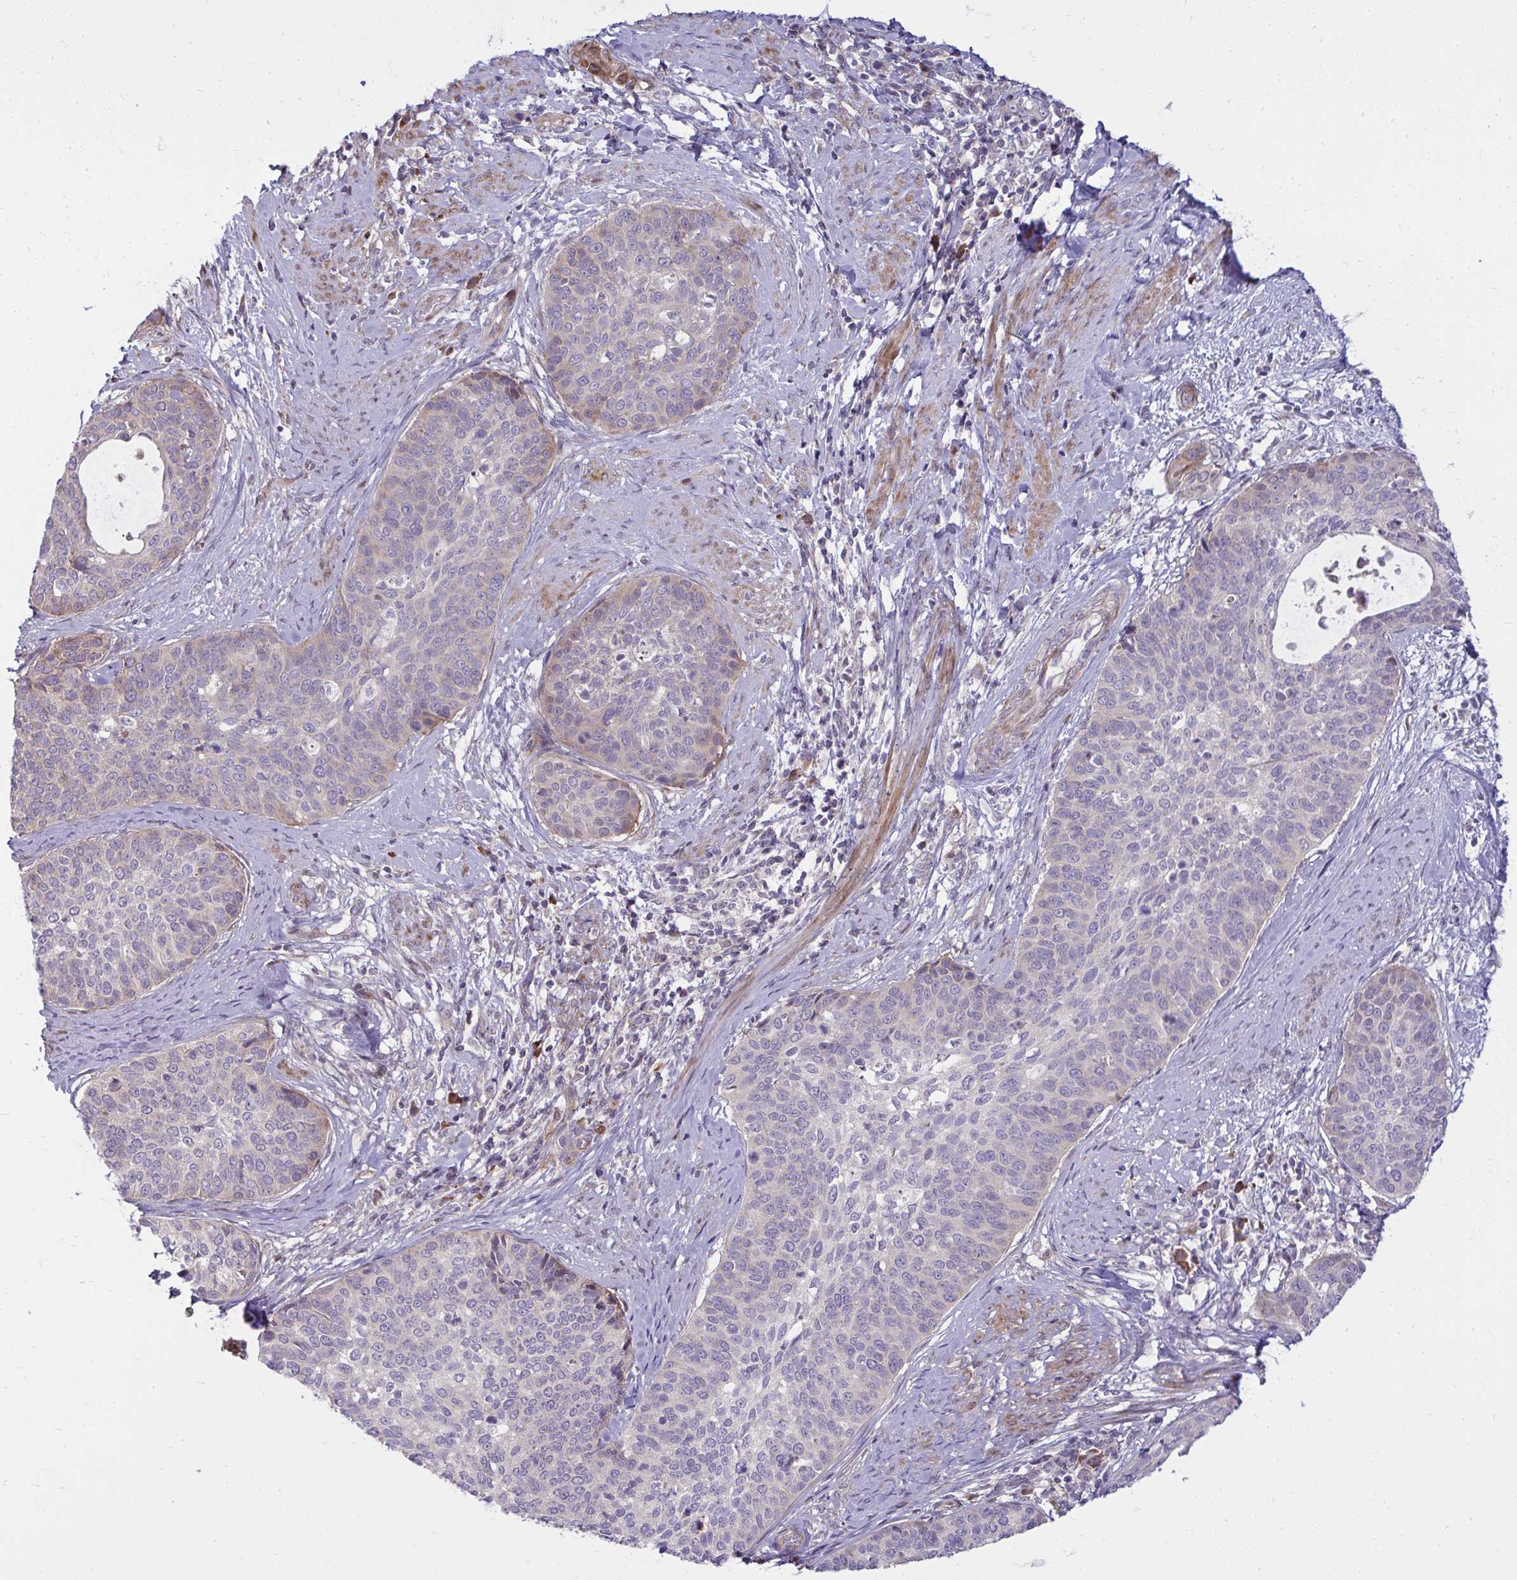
{"staining": {"intensity": "negative", "quantity": "none", "location": "none"}, "tissue": "cervical cancer", "cell_type": "Tumor cells", "image_type": "cancer", "snomed": [{"axis": "morphology", "description": "Squamous cell carcinoma, NOS"}, {"axis": "topography", "description": "Cervix"}], "caption": "This is an immunohistochemistry (IHC) micrograph of cervical squamous cell carcinoma. There is no staining in tumor cells.", "gene": "ZSCAN9", "patient": {"sex": "female", "age": 69}}